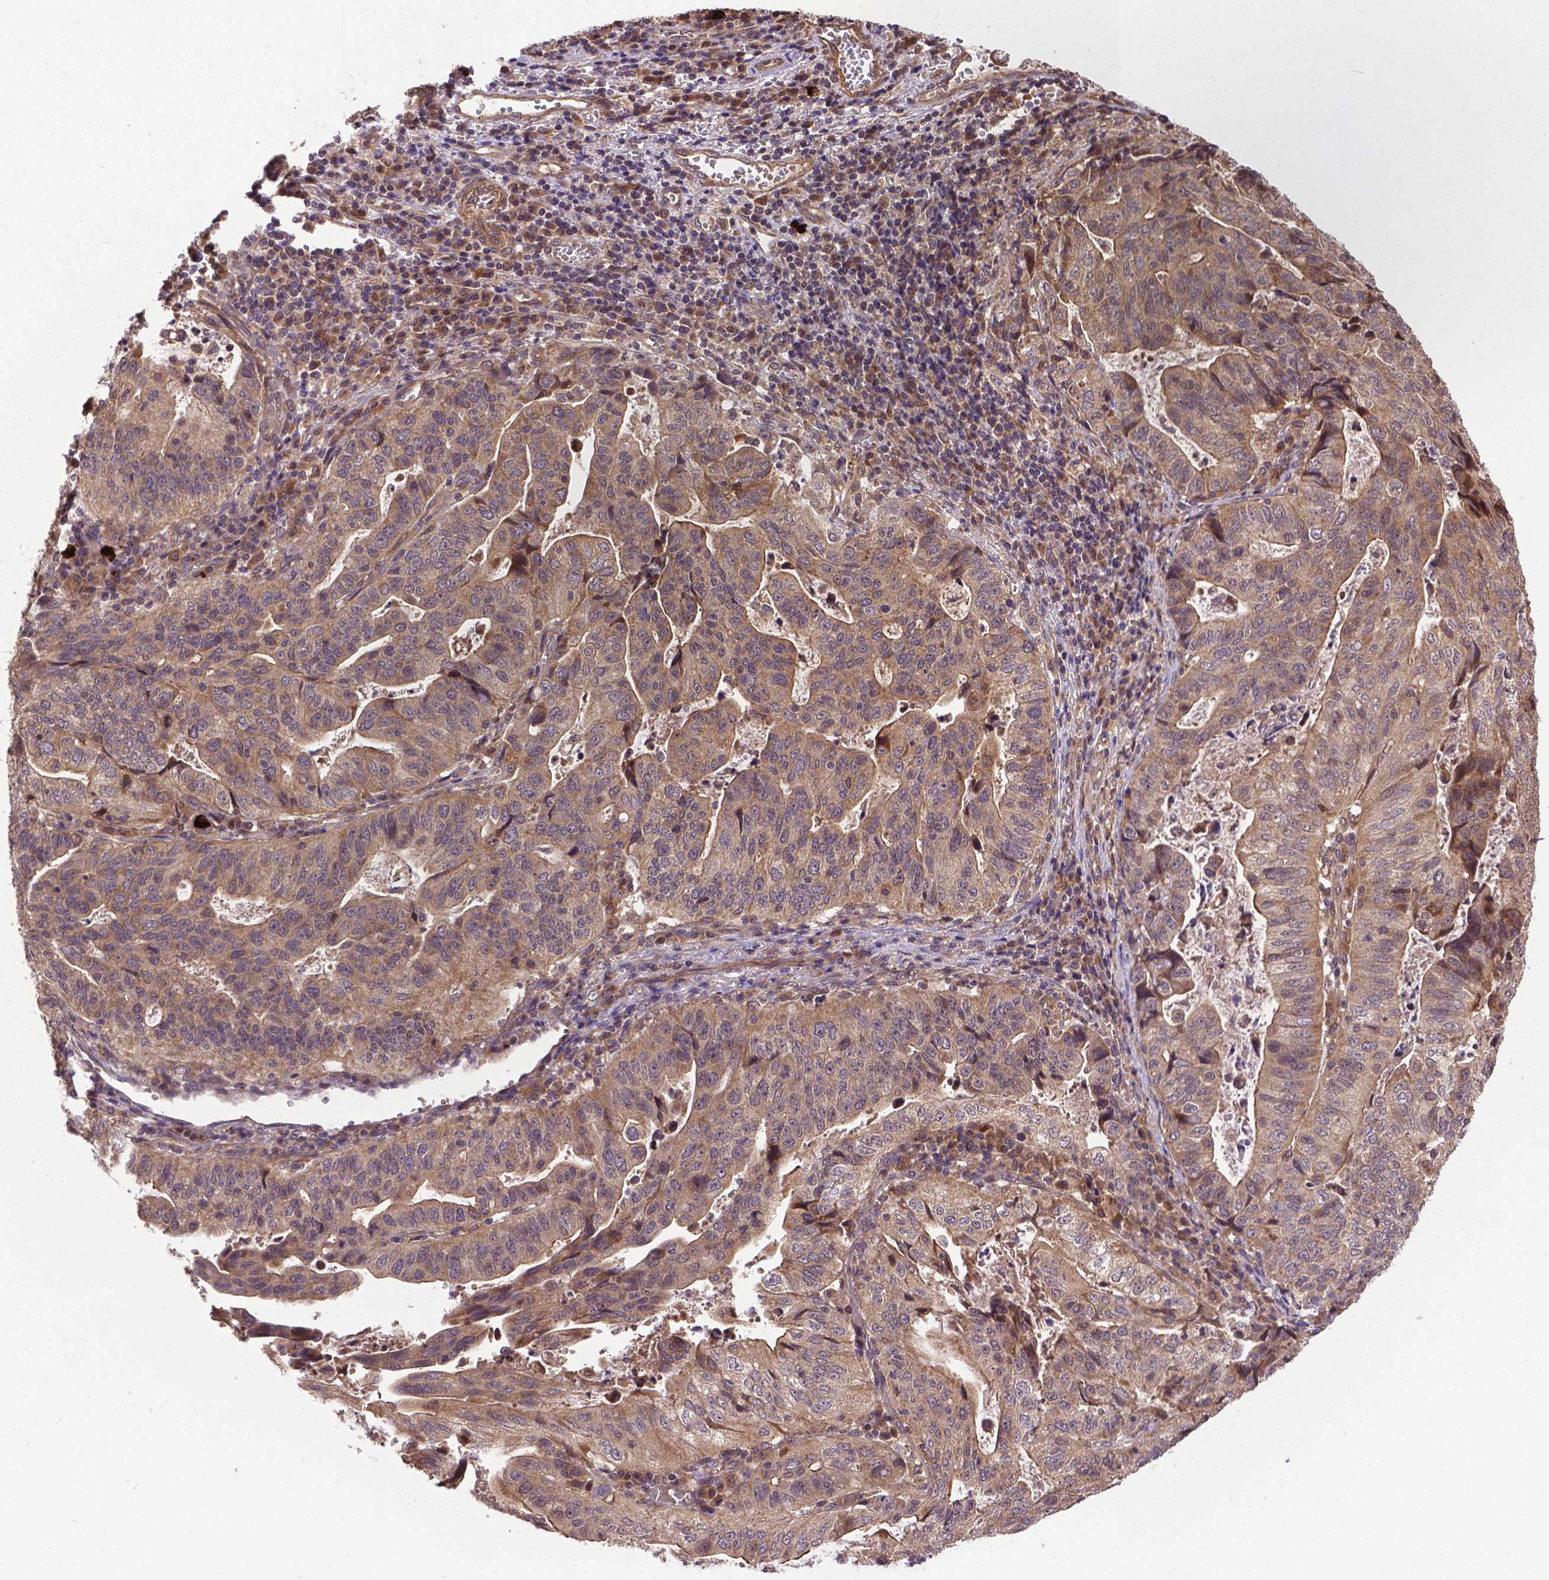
{"staining": {"intensity": "moderate", "quantity": ">75%", "location": "cytoplasmic/membranous"}, "tissue": "stomach cancer", "cell_type": "Tumor cells", "image_type": "cancer", "snomed": [{"axis": "morphology", "description": "Adenocarcinoma, NOS"}, {"axis": "topography", "description": "Stomach, upper"}], "caption": "About >75% of tumor cells in adenocarcinoma (stomach) demonstrate moderate cytoplasmic/membranous protein expression as visualized by brown immunohistochemical staining.", "gene": "ZNF616", "patient": {"sex": "female", "age": 67}}